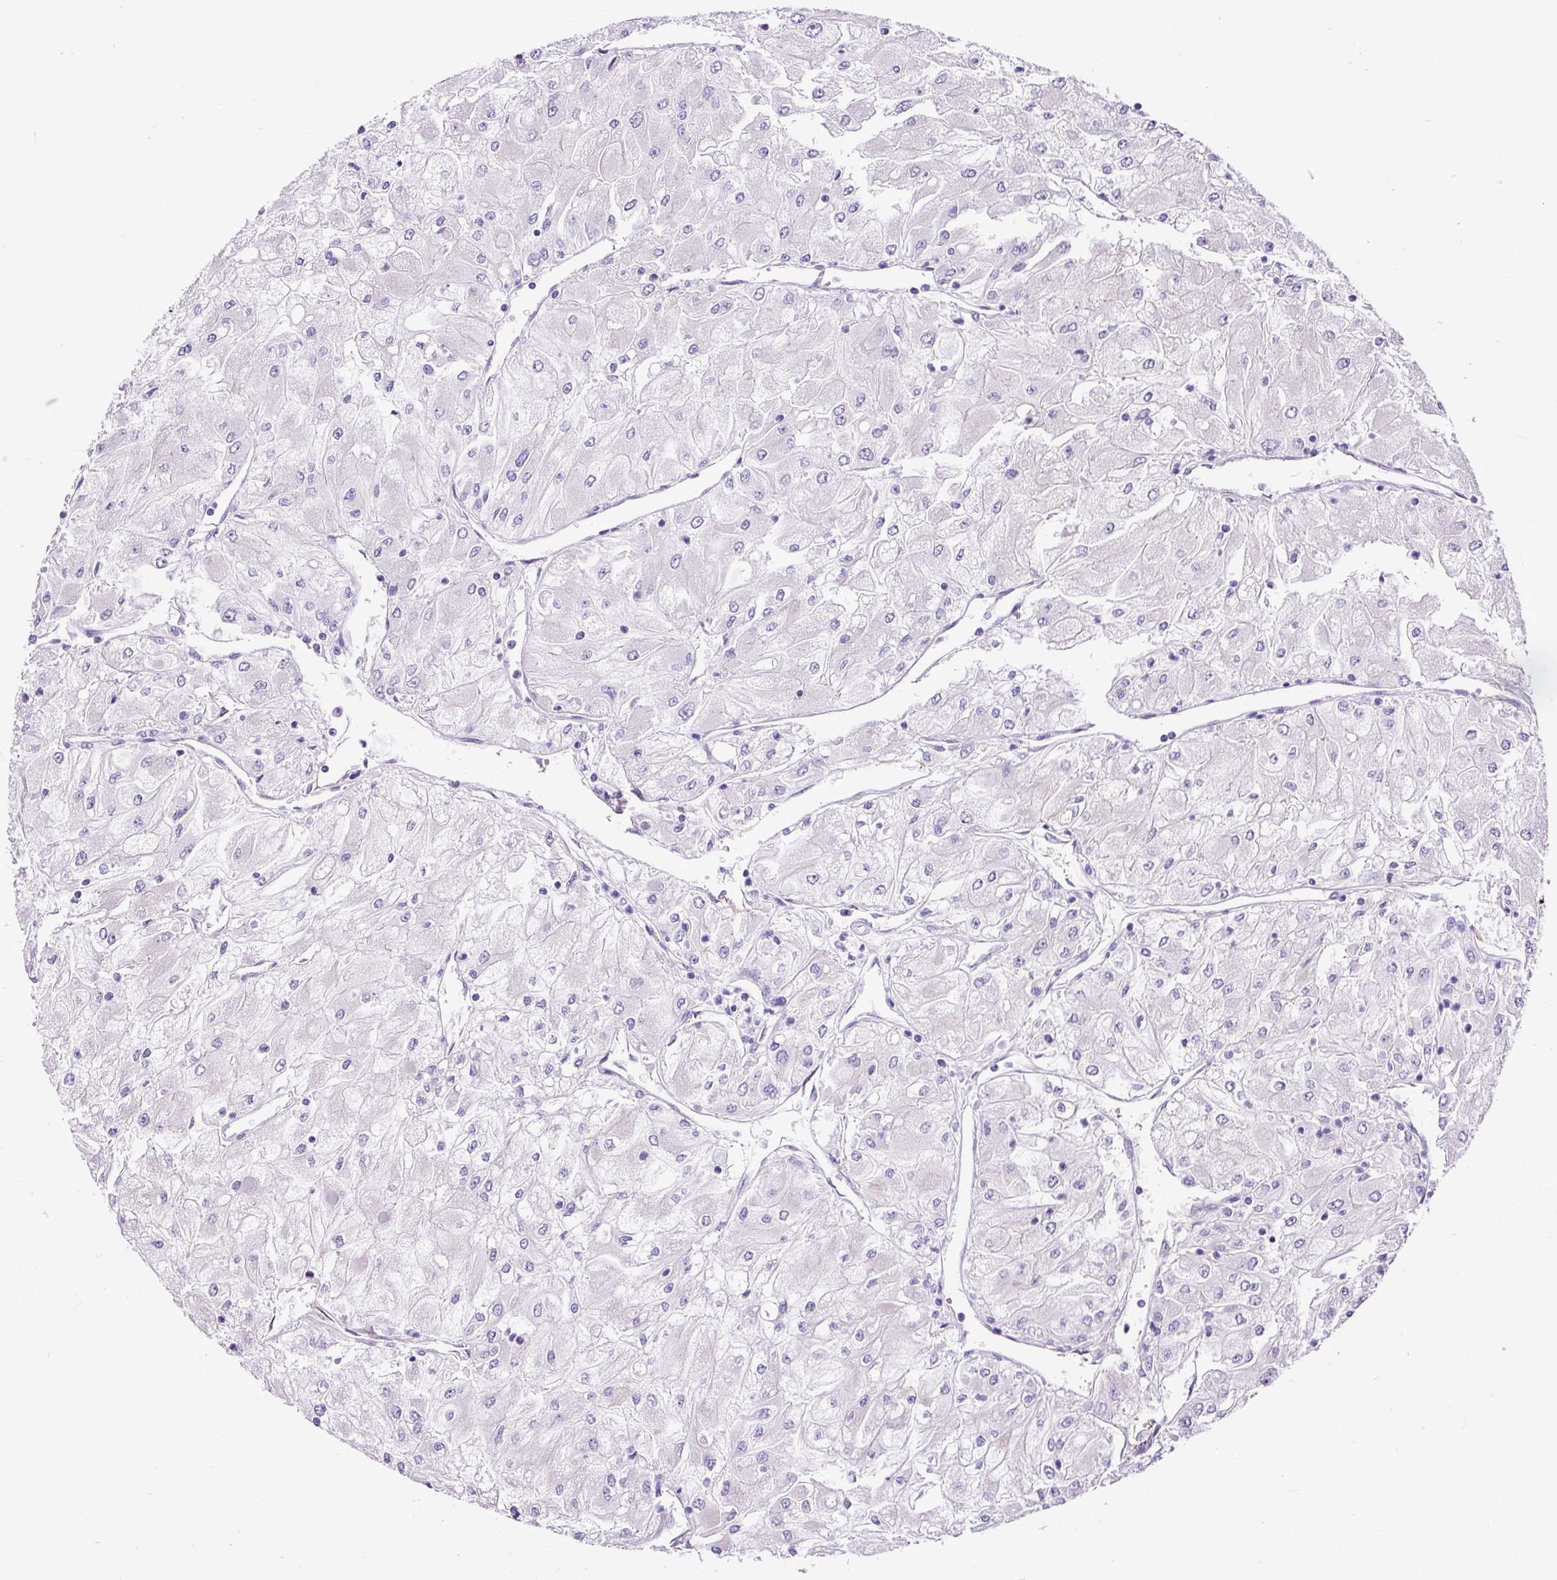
{"staining": {"intensity": "negative", "quantity": "none", "location": "none"}, "tissue": "renal cancer", "cell_type": "Tumor cells", "image_type": "cancer", "snomed": [{"axis": "morphology", "description": "Adenocarcinoma, NOS"}, {"axis": "topography", "description": "Kidney"}], "caption": "IHC of human adenocarcinoma (renal) reveals no expression in tumor cells. Nuclei are stained in blue.", "gene": "MAGEB16", "patient": {"sex": "male", "age": 80}}